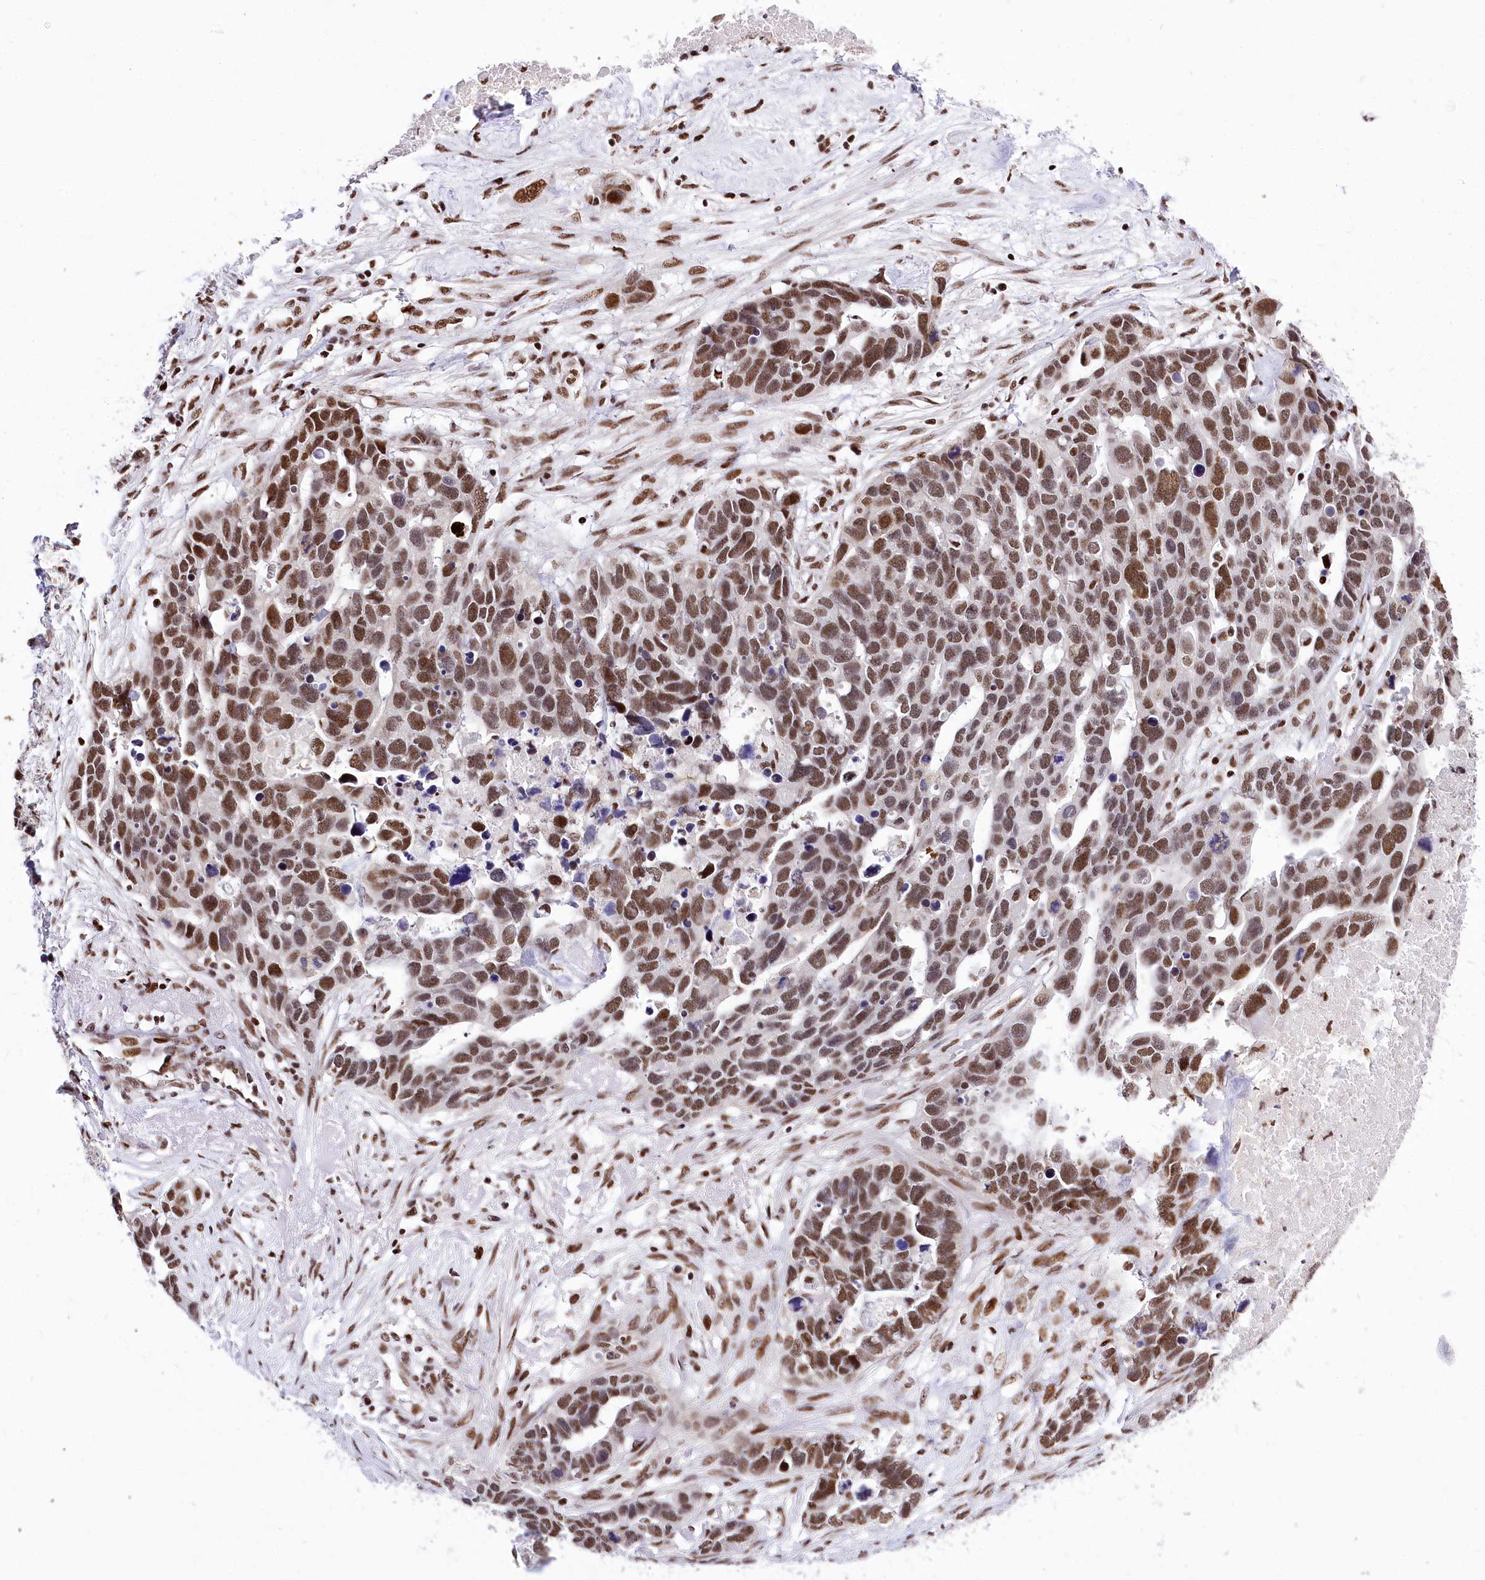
{"staining": {"intensity": "moderate", "quantity": ">75%", "location": "nuclear"}, "tissue": "ovarian cancer", "cell_type": "Tumor cells", "image_type": "cancer", "snomed": [{"axis": "morphology", "description": "Cystadenocarcinoma, serous, NOS"}, {"axis": "topography", "description": "Ovary"}], "caption": "IHC image of neoplastic tissue: ovarian serous cystadenocarcinoma stained using immunohistochemistry (IHC) exhibits medium levels of moderate protein expression localized specifically in the nuclear of tumor cells, appearing as a nuclear brown color.", "gene": "POU4F3", "patient": {"sex": "female", "age": 54}}